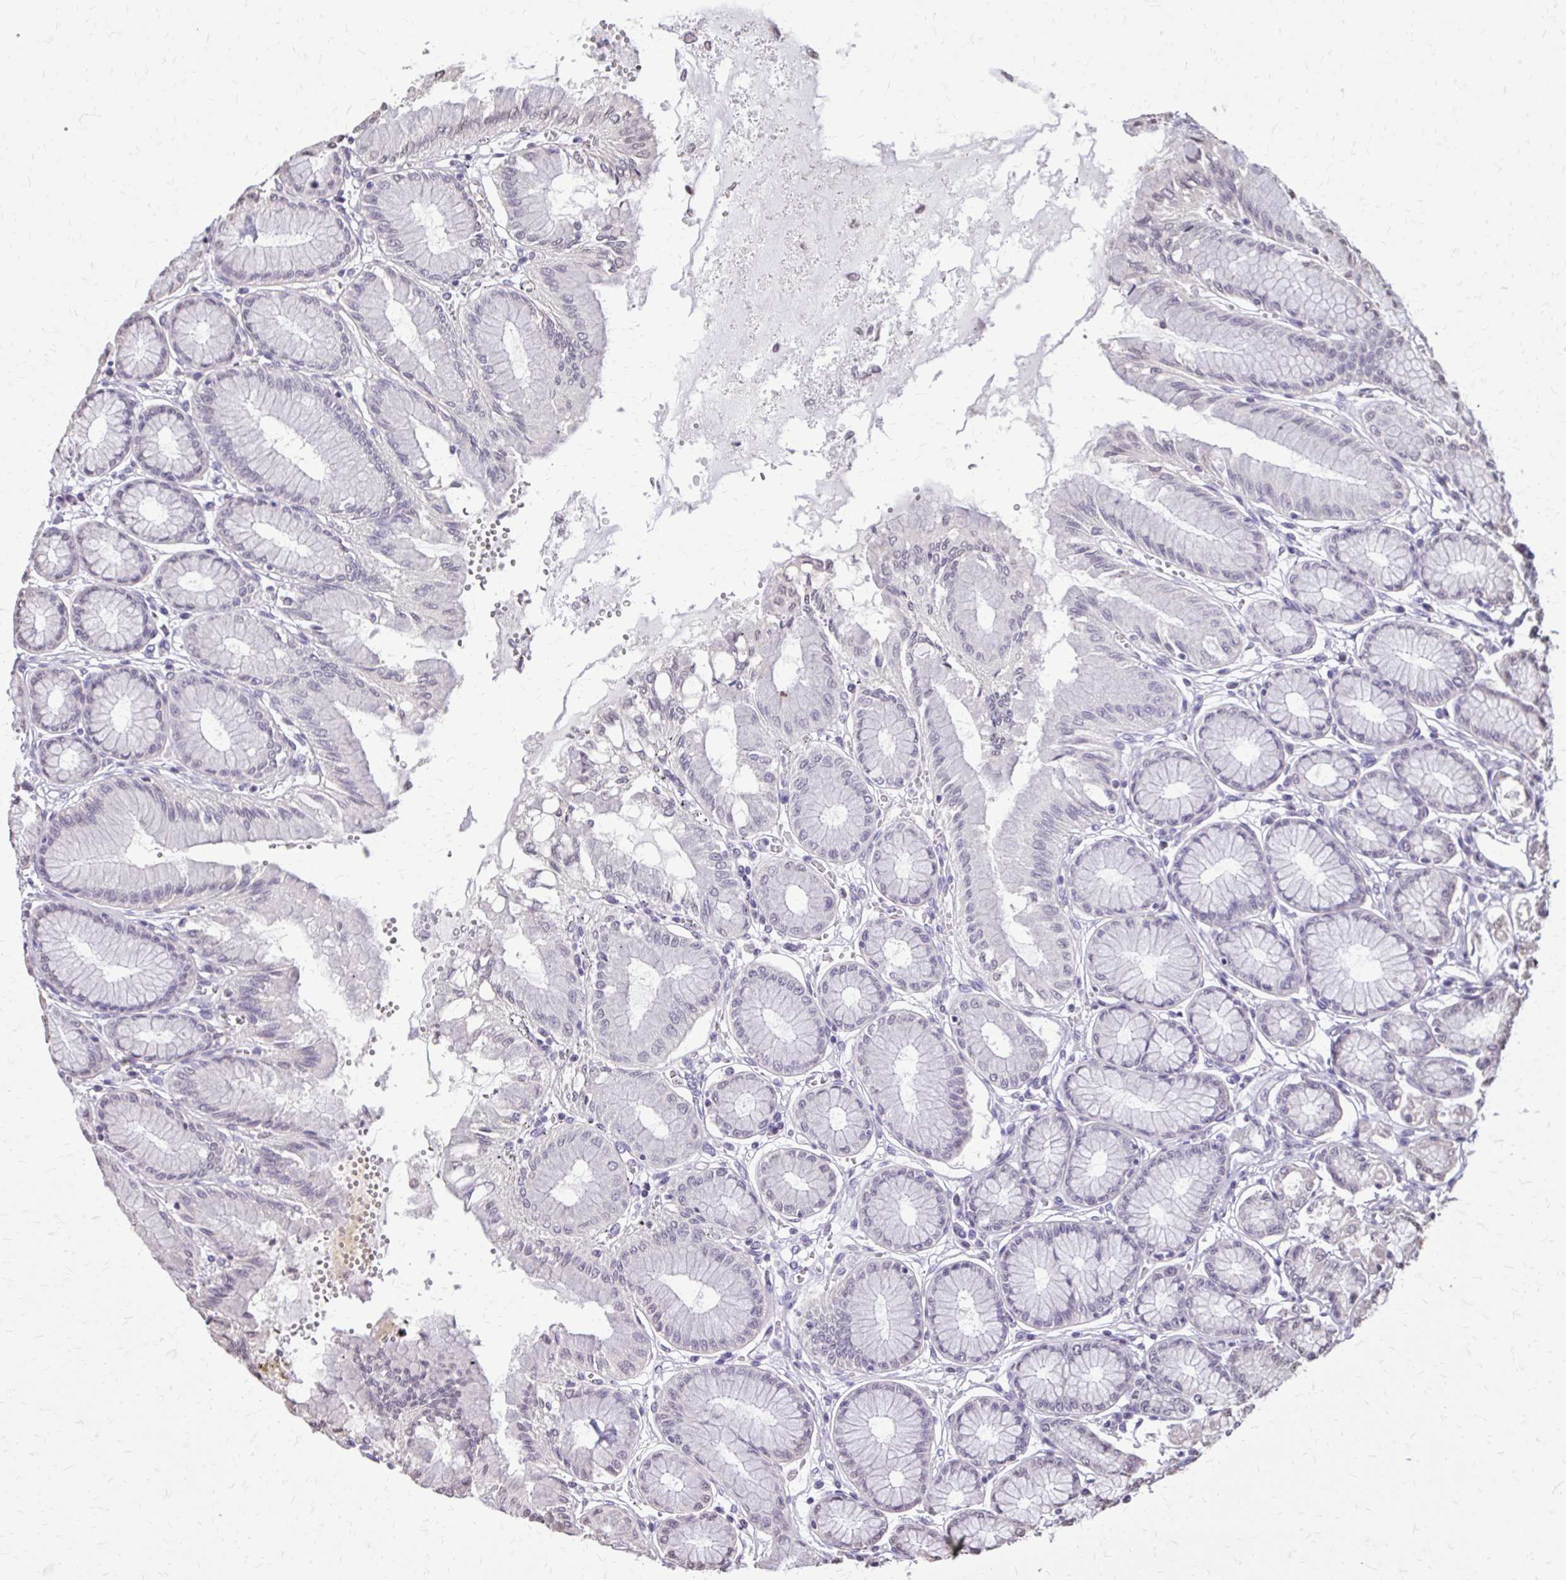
{"staining": {"intensity": "moderate", "quantity": "<25%", "location": "cytoplasmic/membranous"}, "tissue": "stomach", "cell_type": "Glandular cells", "image_type": "normal", "snomed": [{"axis": "morphology", "description": "Normal tissue, NOS"}, {"axis": "topography", "description": "Stomach"}, {"axis": "topography", "description": "Stomach, lower"}], "caption": "Stomach stained with DAB (3,3'-diaminobenzidine) immunohistochemistry (IHC) exhibits low levels of moderate cytoplasmic/membranous positivity in about <25% of glandular cells.", "gene": "AKAP5", "patient": {"sex": "male", "age": 76}}